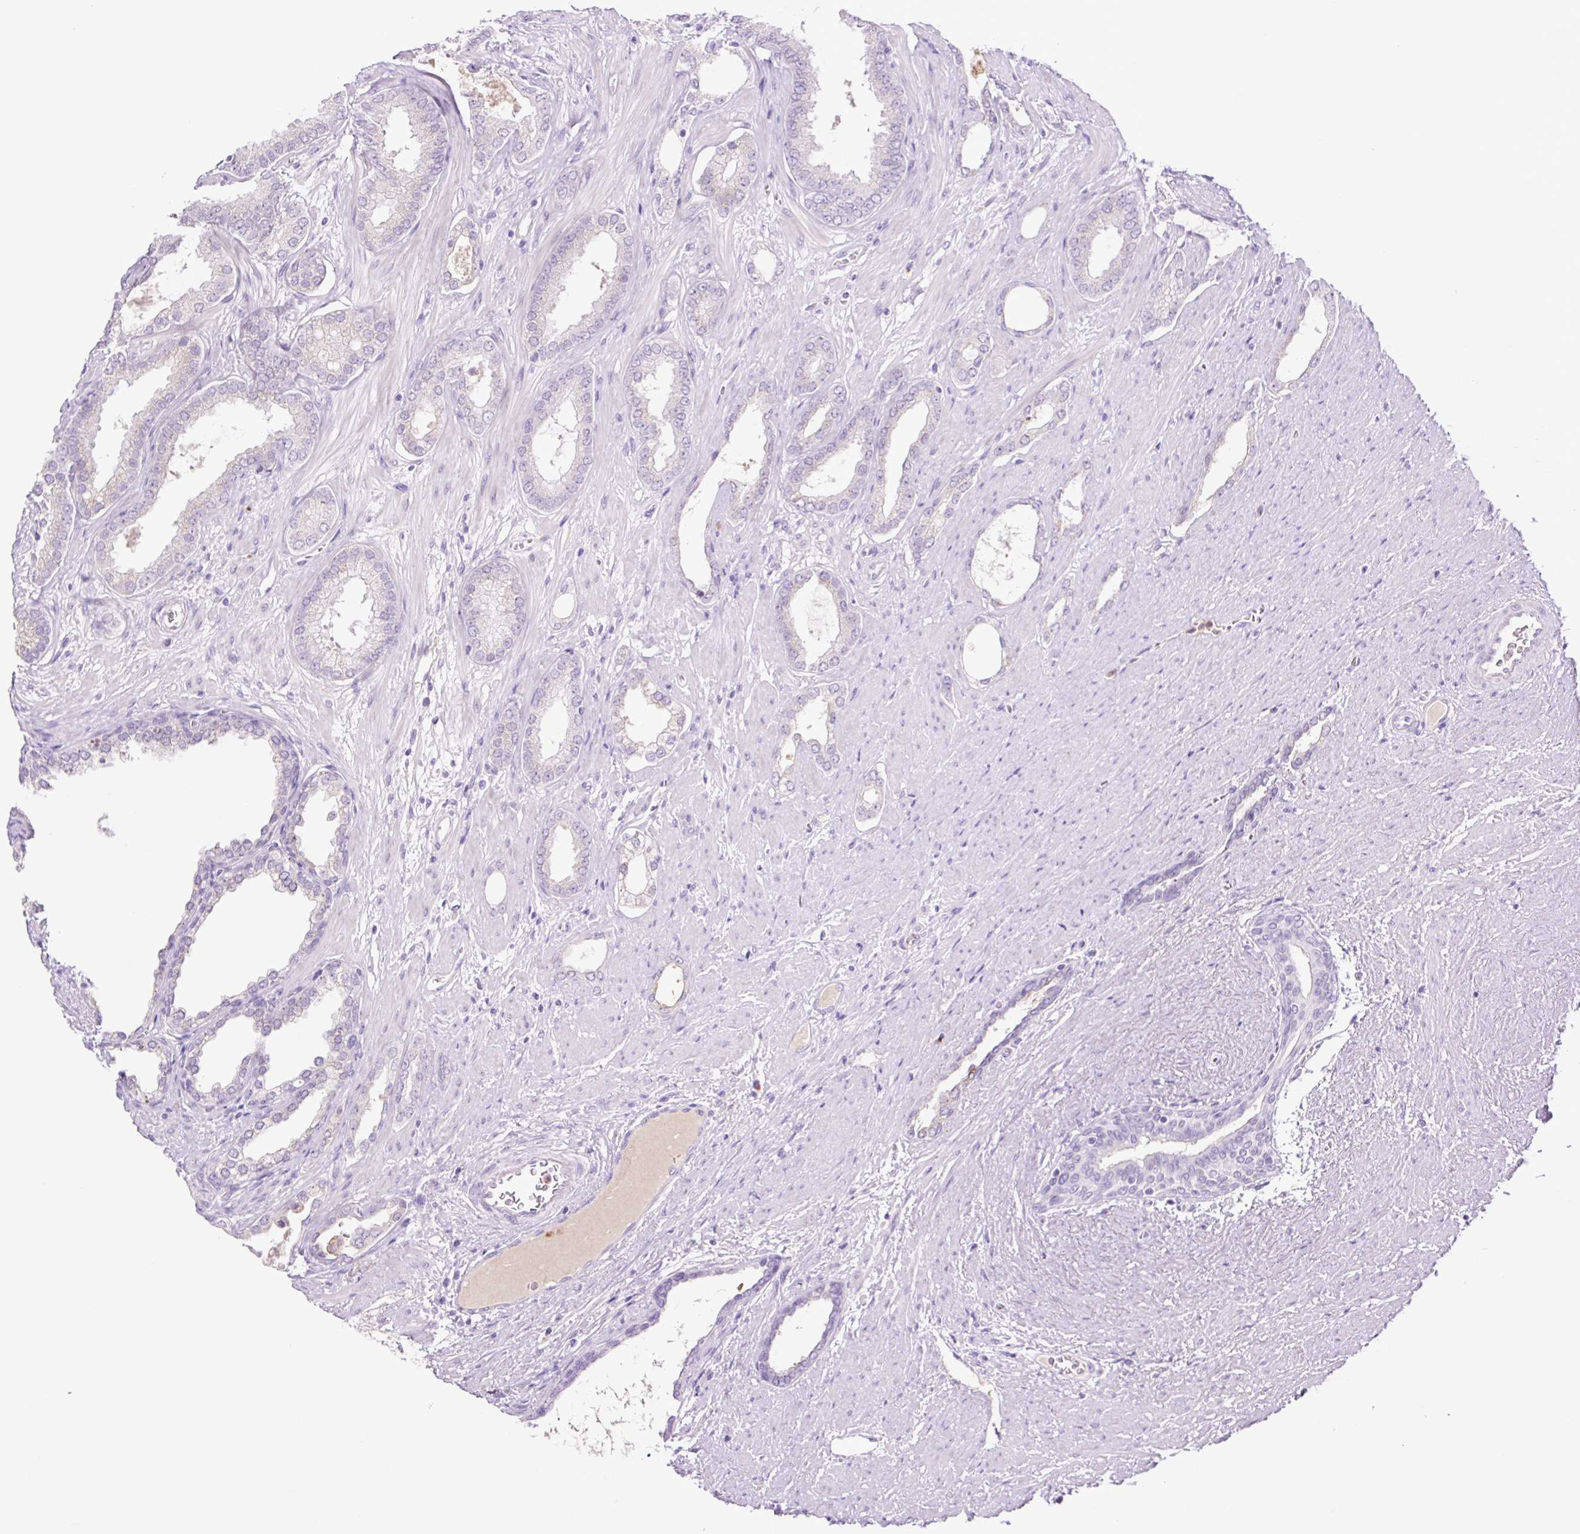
{"staining": {"intensity": "negative", "quantity": "none", "location": "none"}, "tissue": "prostate cancer", "cell_type": "Tumor cells", "image_type": "cancer", "snomed": [{"axis": "morphology", "description": "Adenocarcinoma, High grade"}, {"axis": "topography", "description": "Prostate"}], "caption": "High magnification brightfield microscopy of prostate cancer stained with DAB (brown) and counterstained with hematoxylin (blue): tumor cells show no significant positivity.", "gene": "MFSD3", "patient": {"sex": "male", "age": 58}}